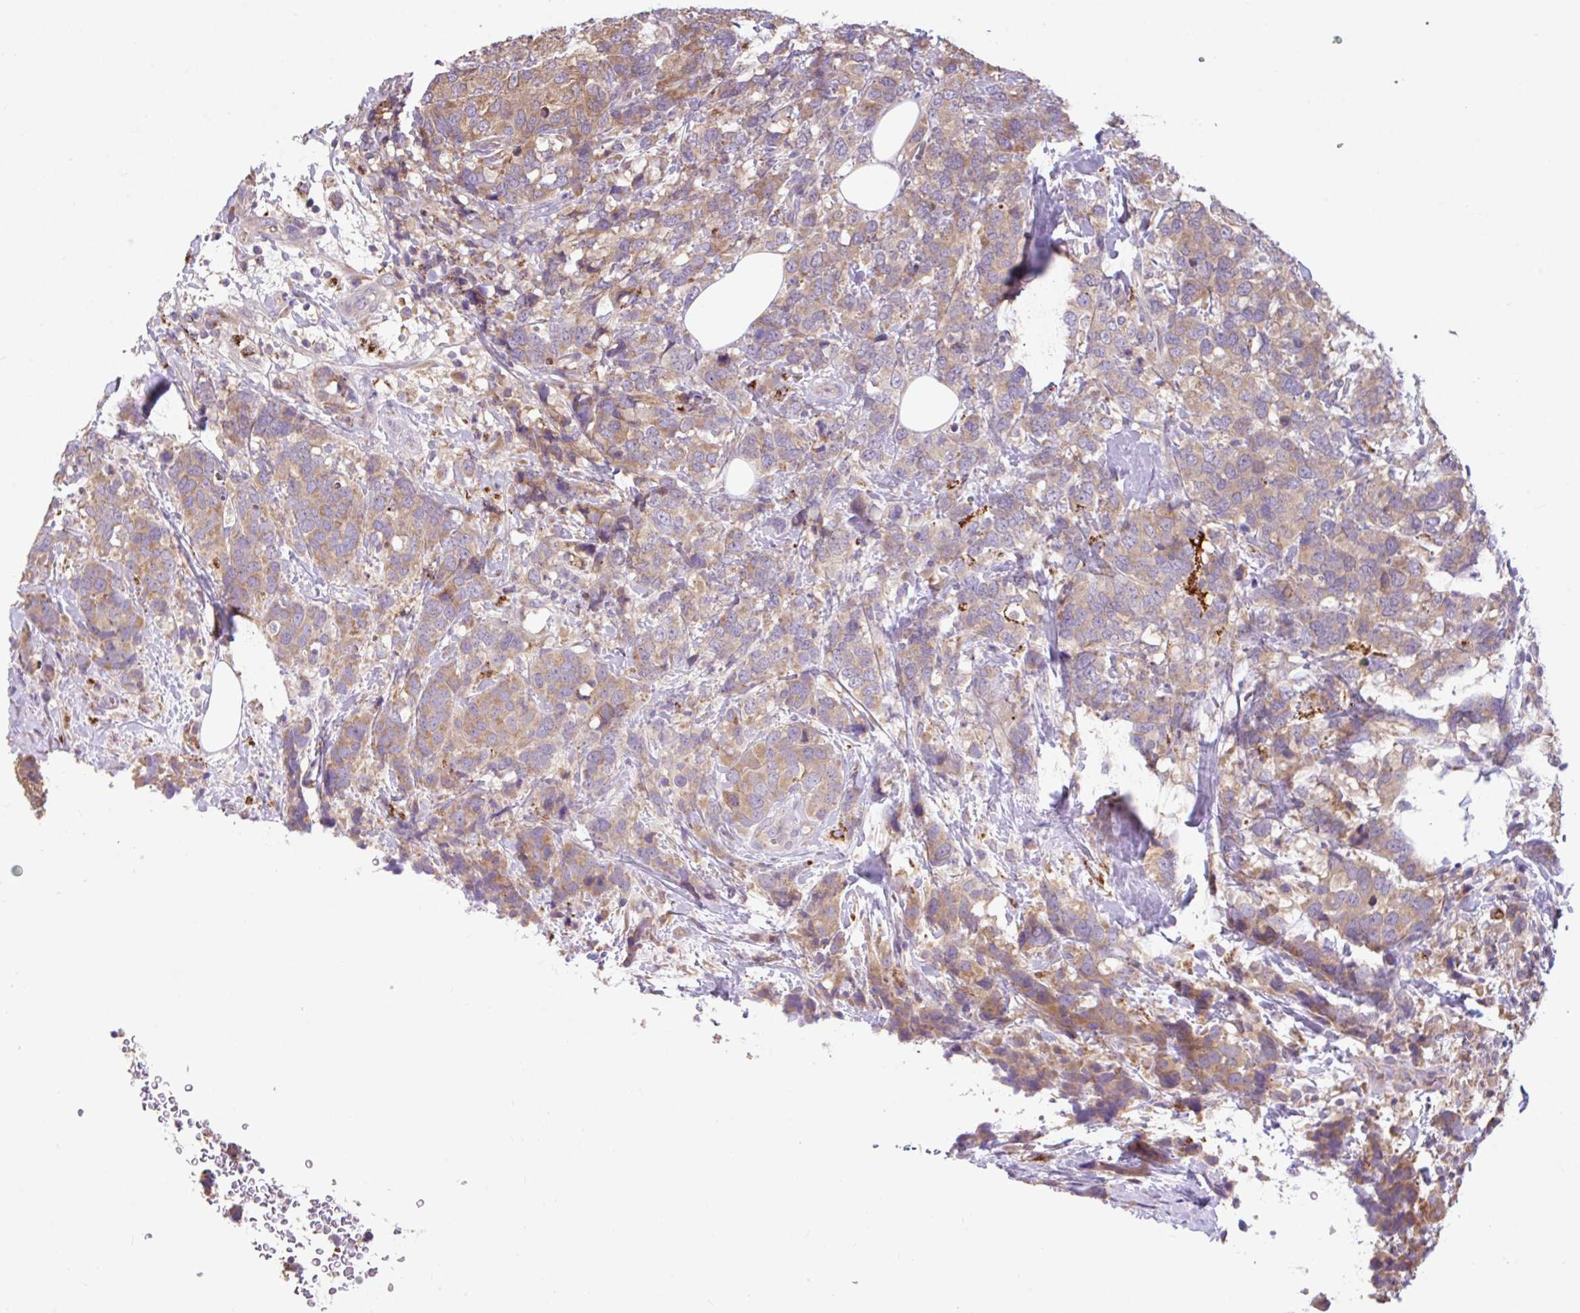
{"staining": {"intensity": "moderate", "quantity": "25%-75%", "location": "cytoplasmic/membranous"}, "tissue": "breast cancer", "cell_type": "Tumor cells", "image_type": "cancer", "snomed": [{"axis": "morphology", "description": "Lobular carcinoma"}, {"axis": "topography", "description": "Breast"}], "caption": "Moderate cytoplasmic/membranous positivity is appreciated in about 25%-75% of tumor cells in lobular carcinoma (breast). Nuclei are stained in blue.", "gene": "RALBP1", "patient": {"sex": "female", "age": 59}}